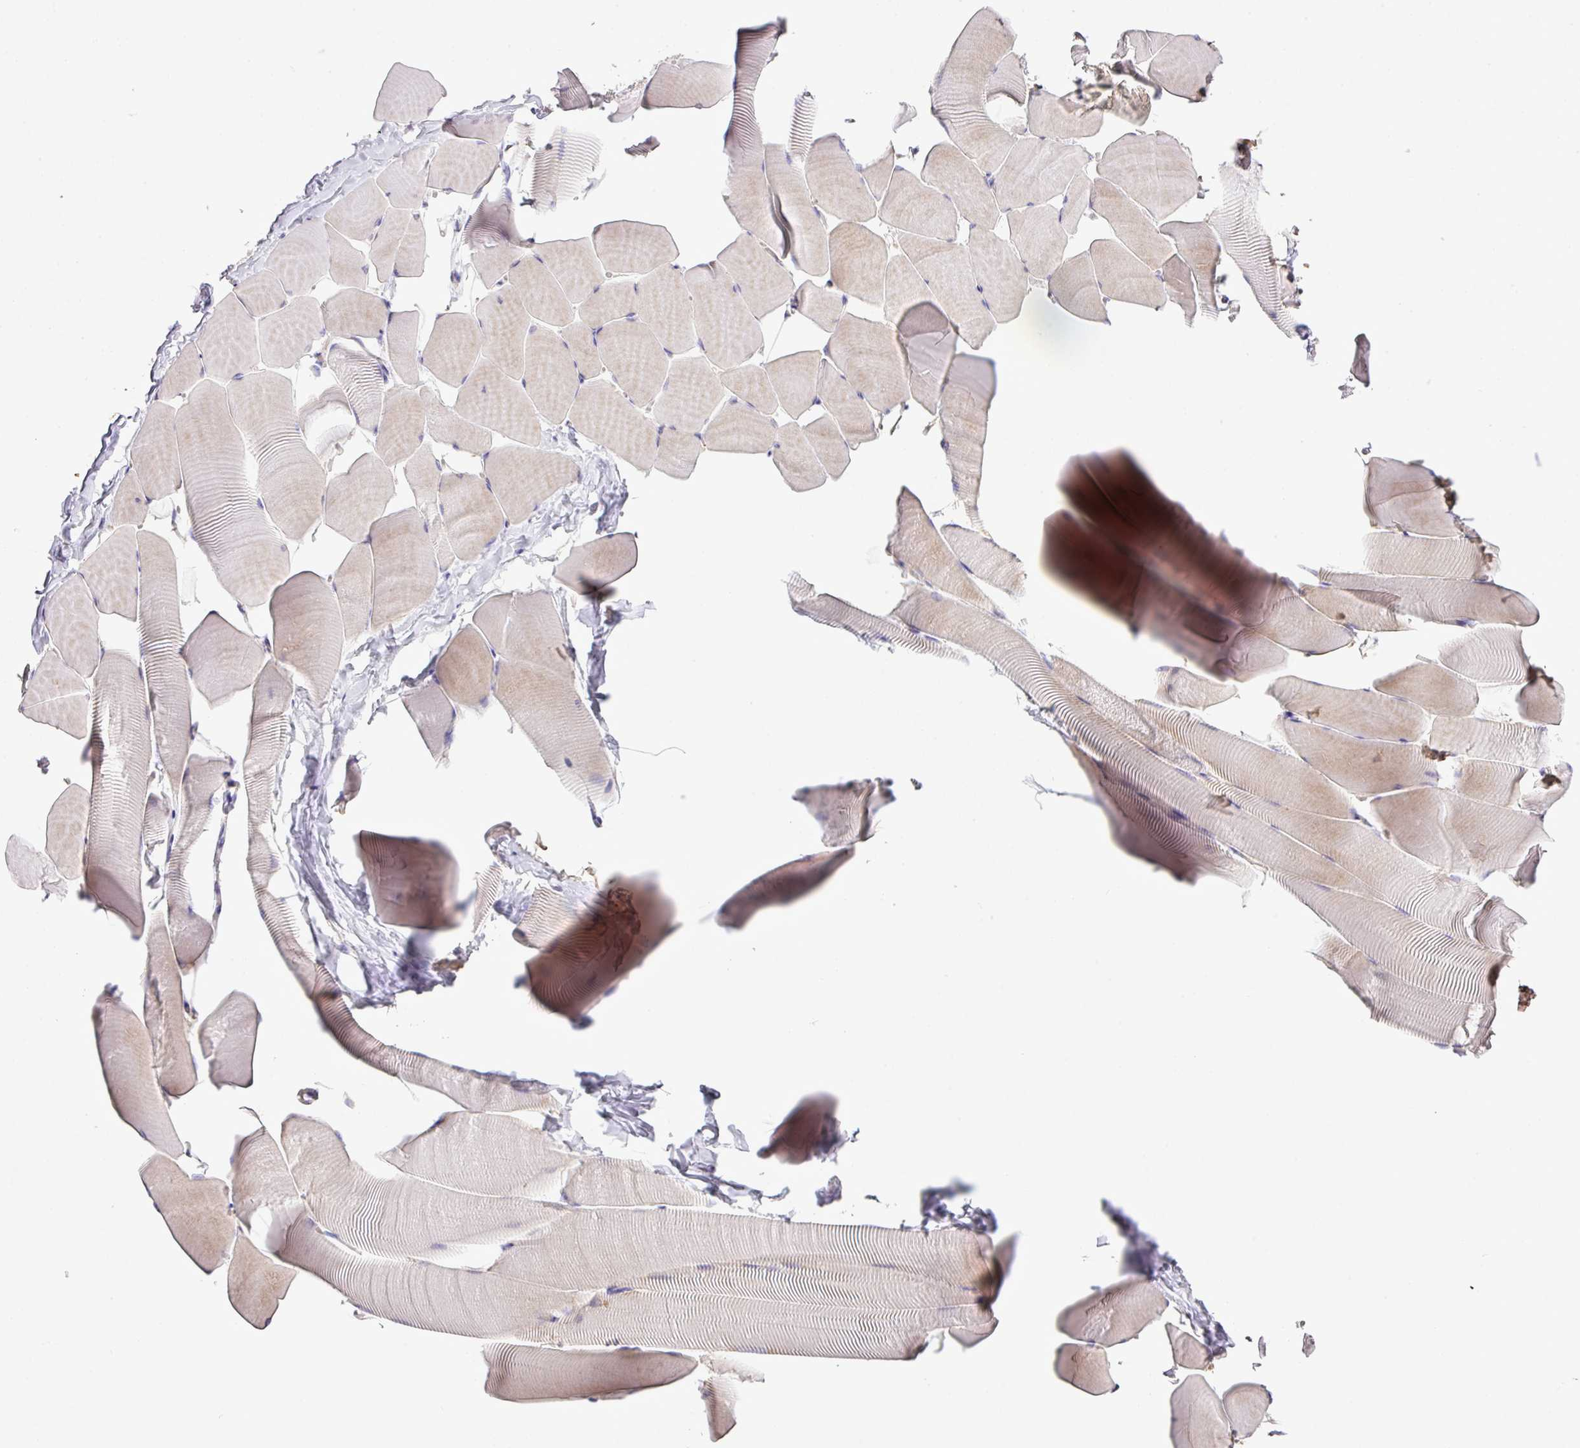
{"staining": {"intensity": "weak", "quantity": "25%-75%", "location": "cytoplasmic/membranous"}, "tissue": "skeletal muscle", "cell_type": "Myocytes", "image_type": "normal", "snomed": [{"axis": "morphology", "description": "Normal tissue, NOS"}, {"axis": "topography", "description": "Skeletal muscle"}], "caption": "DAB immunohistochemical staining of unremarkable human skeletal muscle displays weak cytoplasmic/membranous protein expression in about 25%-75% of myocytes. The staining was performed using DAB (3,3'-diaminobenzidine) to visualize the protein expression in brown, while the nuclei were stained in blue with hematoxylin (Magnification: 20x).", "gene": "CTXN2", "patient": {"sex": "male", "age": 25}}